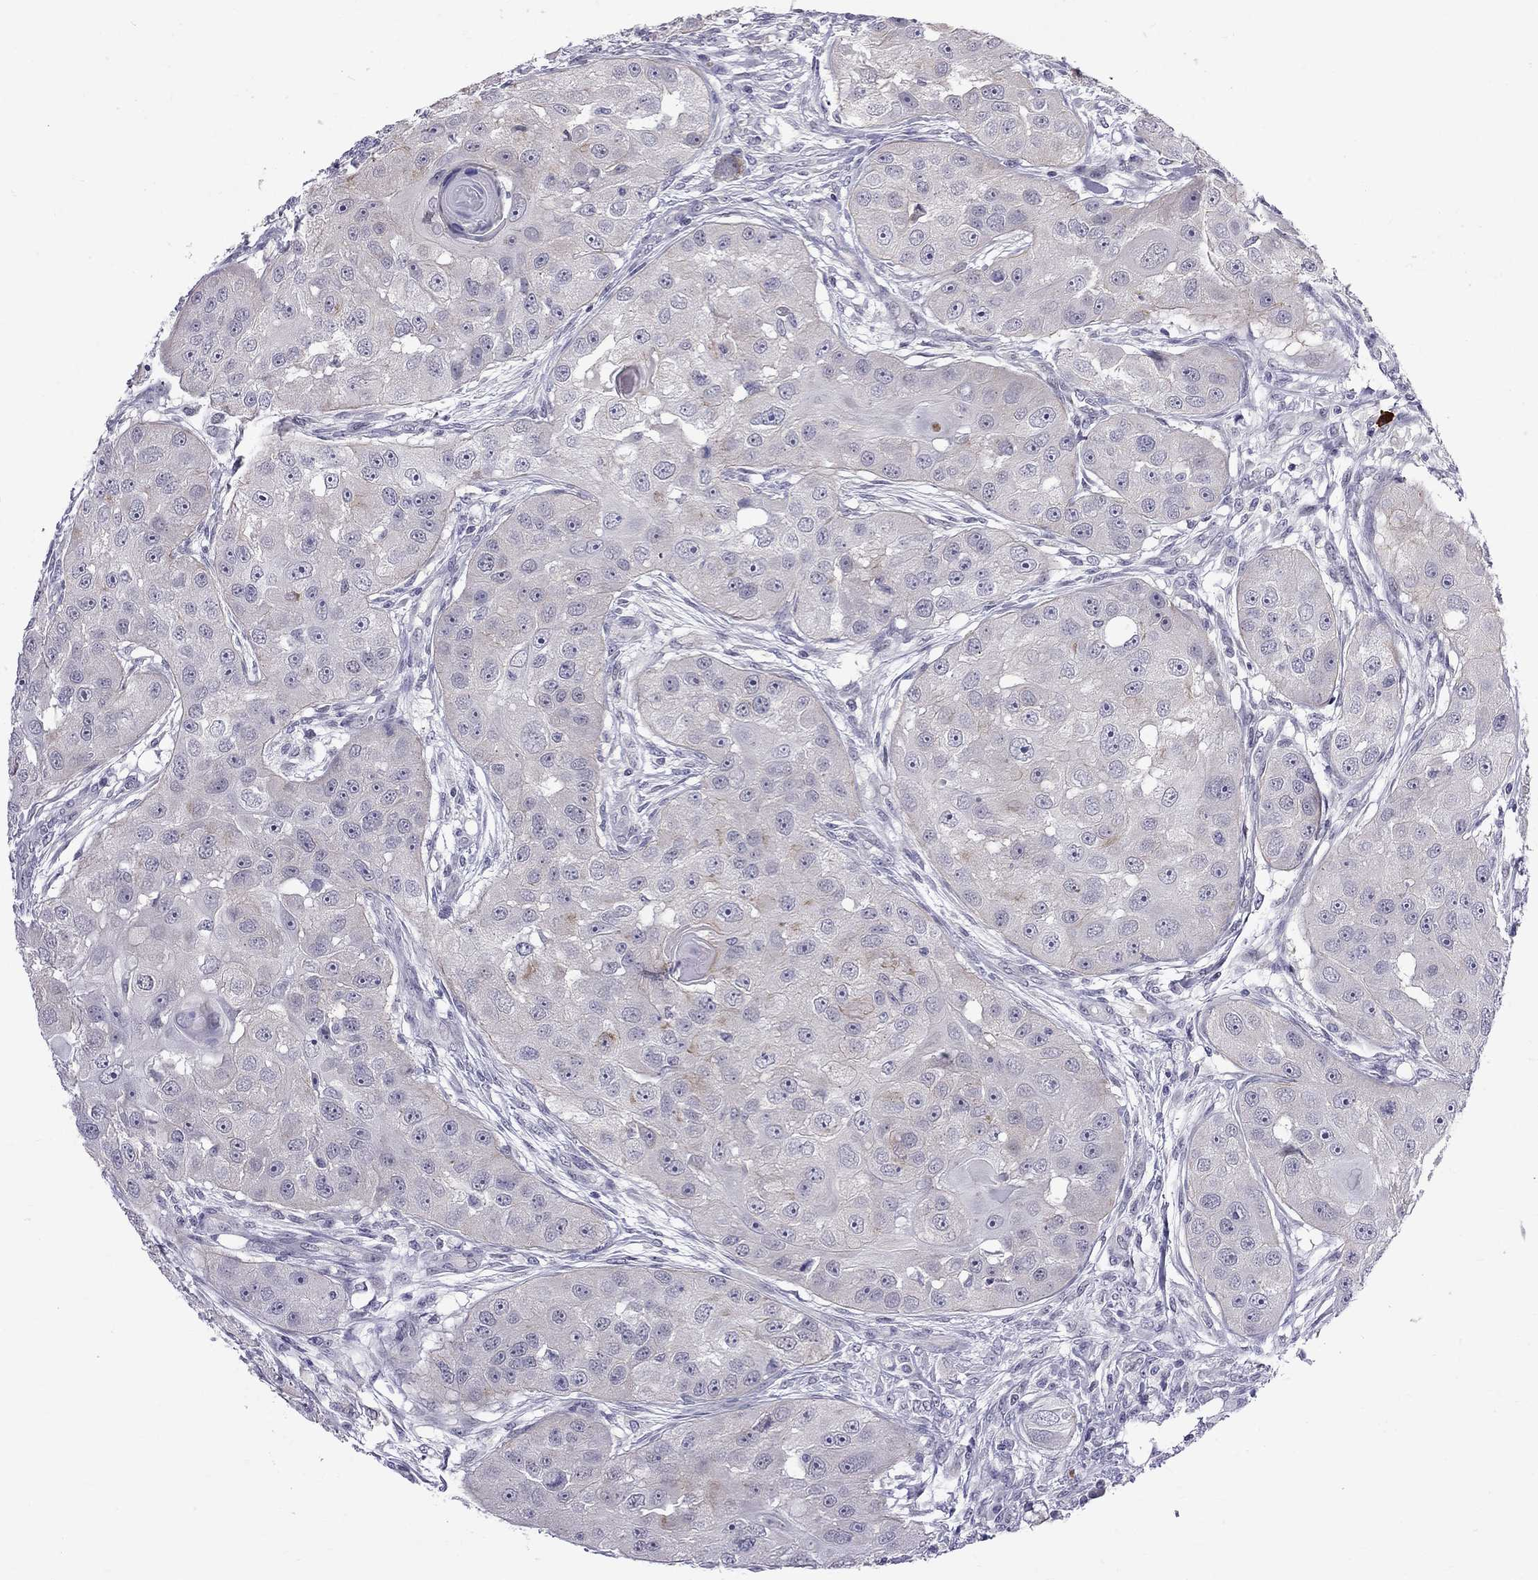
{"staining": {"intensity": "weak", "quantity": "<25%", "location": "cytoplasmic/membranous"}, "tissue": "head and neck cancer", "cell_type": "Tumor cells", "image_type": "cancer", "snomed": [{"axis": "morphology", "description": "Squamous cell carcinoma, NOS"}, {"axis": "topography", "description": "Head-Neck"}], "caption": "IHC histopathology image of human head and neck cancer (squamous cell carcinoma) stained for a protein (brown), which displays no expression in tumor cells. The staining is performed using DAB brown chromogen with nuclei counter-stained in using hematoxylin.", "gene": "RTL9", "patient": {"sex": "male", "age": 51}}